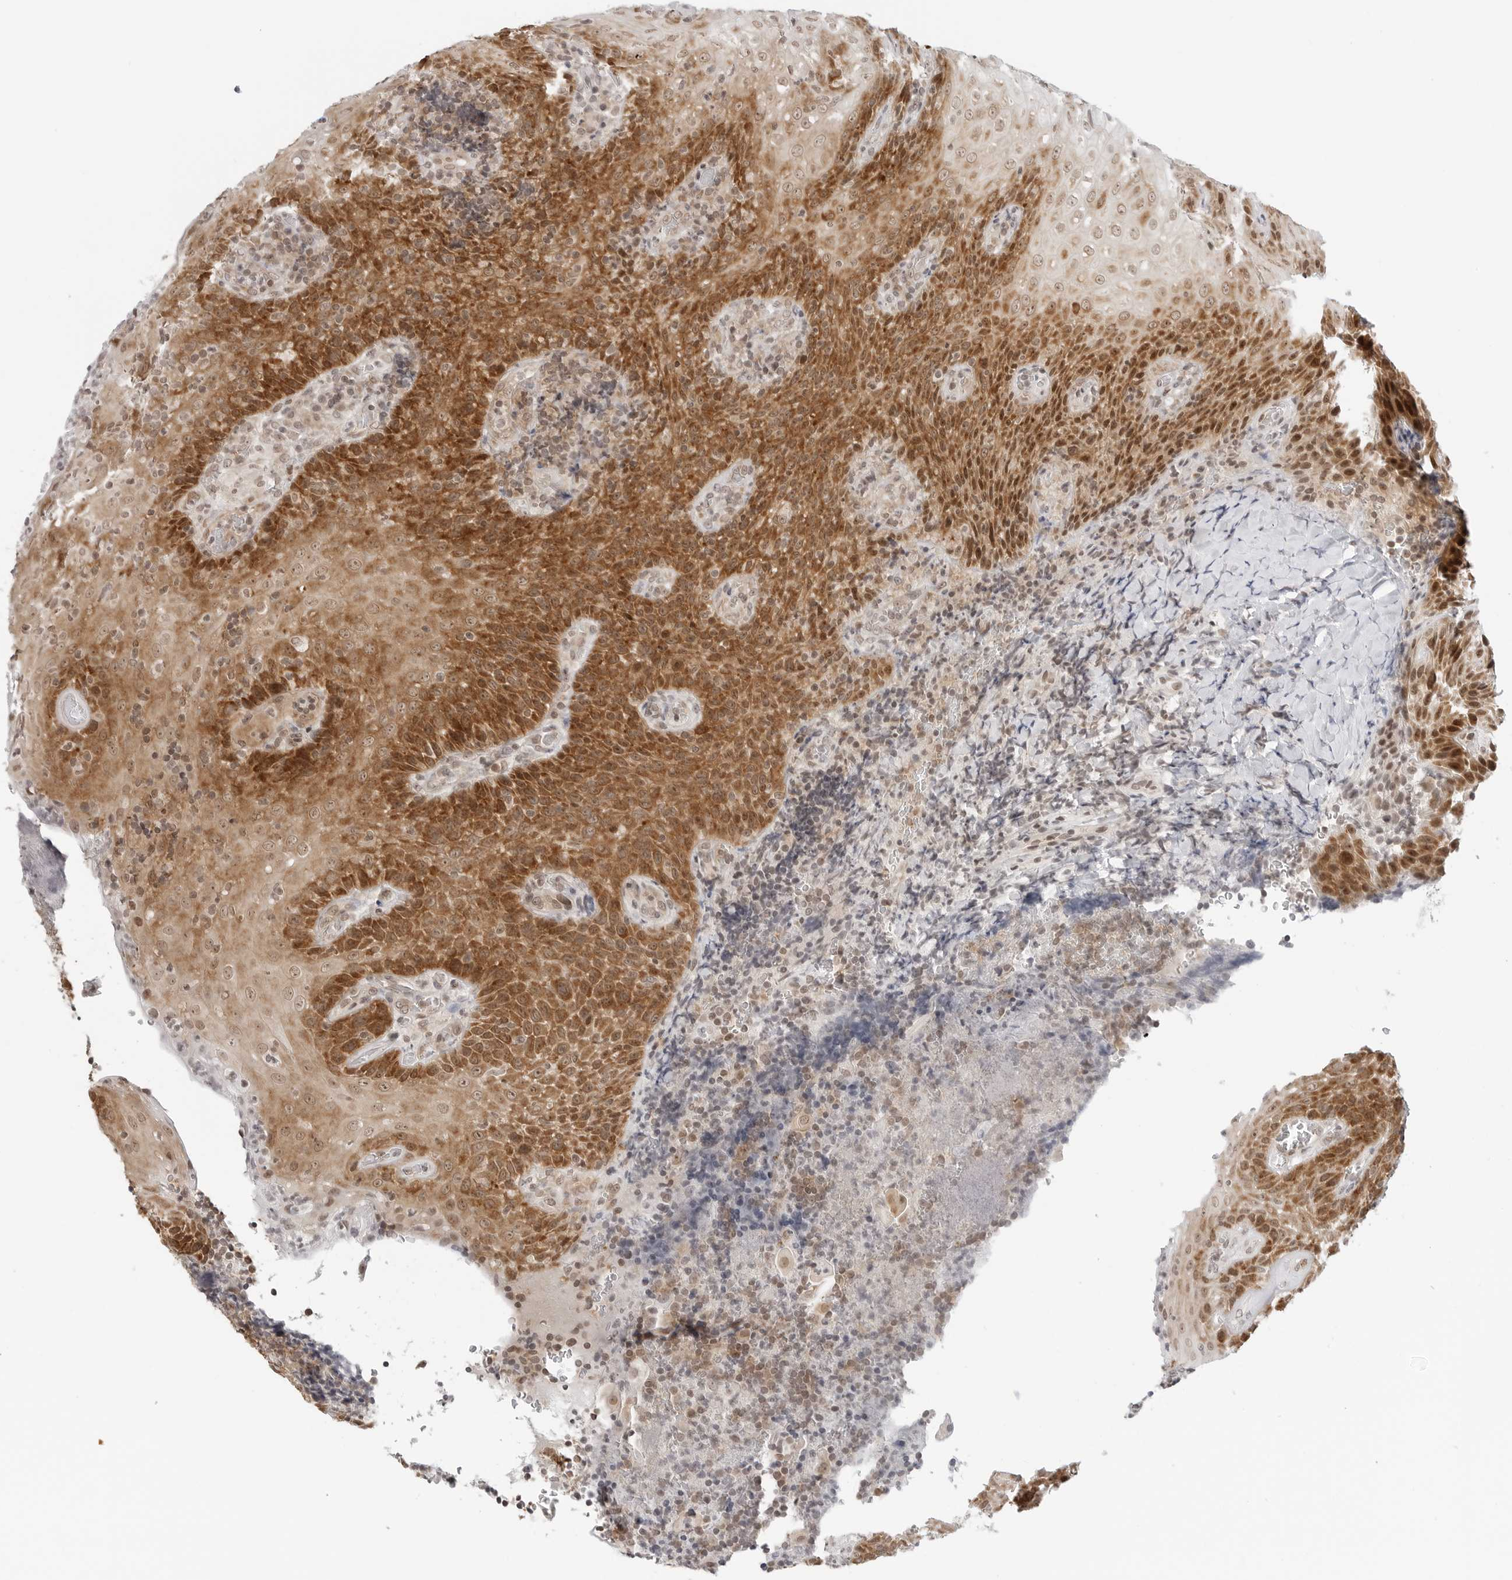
{"staining": {"intensity": "weak", "quantity": "25%-75%", "location": "cytoplasmic/membranous,nuclear"}, "tissue": "tonsil", "cell_type": "Germinal center cells", "image_type": "normal", "snomed": [{"axis": "morphology", "description": "Normal tissue, NOS"}, {"axis": "topography", "description": "Tonsil"}], "caption": "Germinal center cells exhibit low levels of weak cytoplasmic/membranous,nuclear positivity in approximately 25%-75% of cells in unremarkable tonsil.", "gene": "METAP1", "patient": {"sex": "male", "age": 37}}